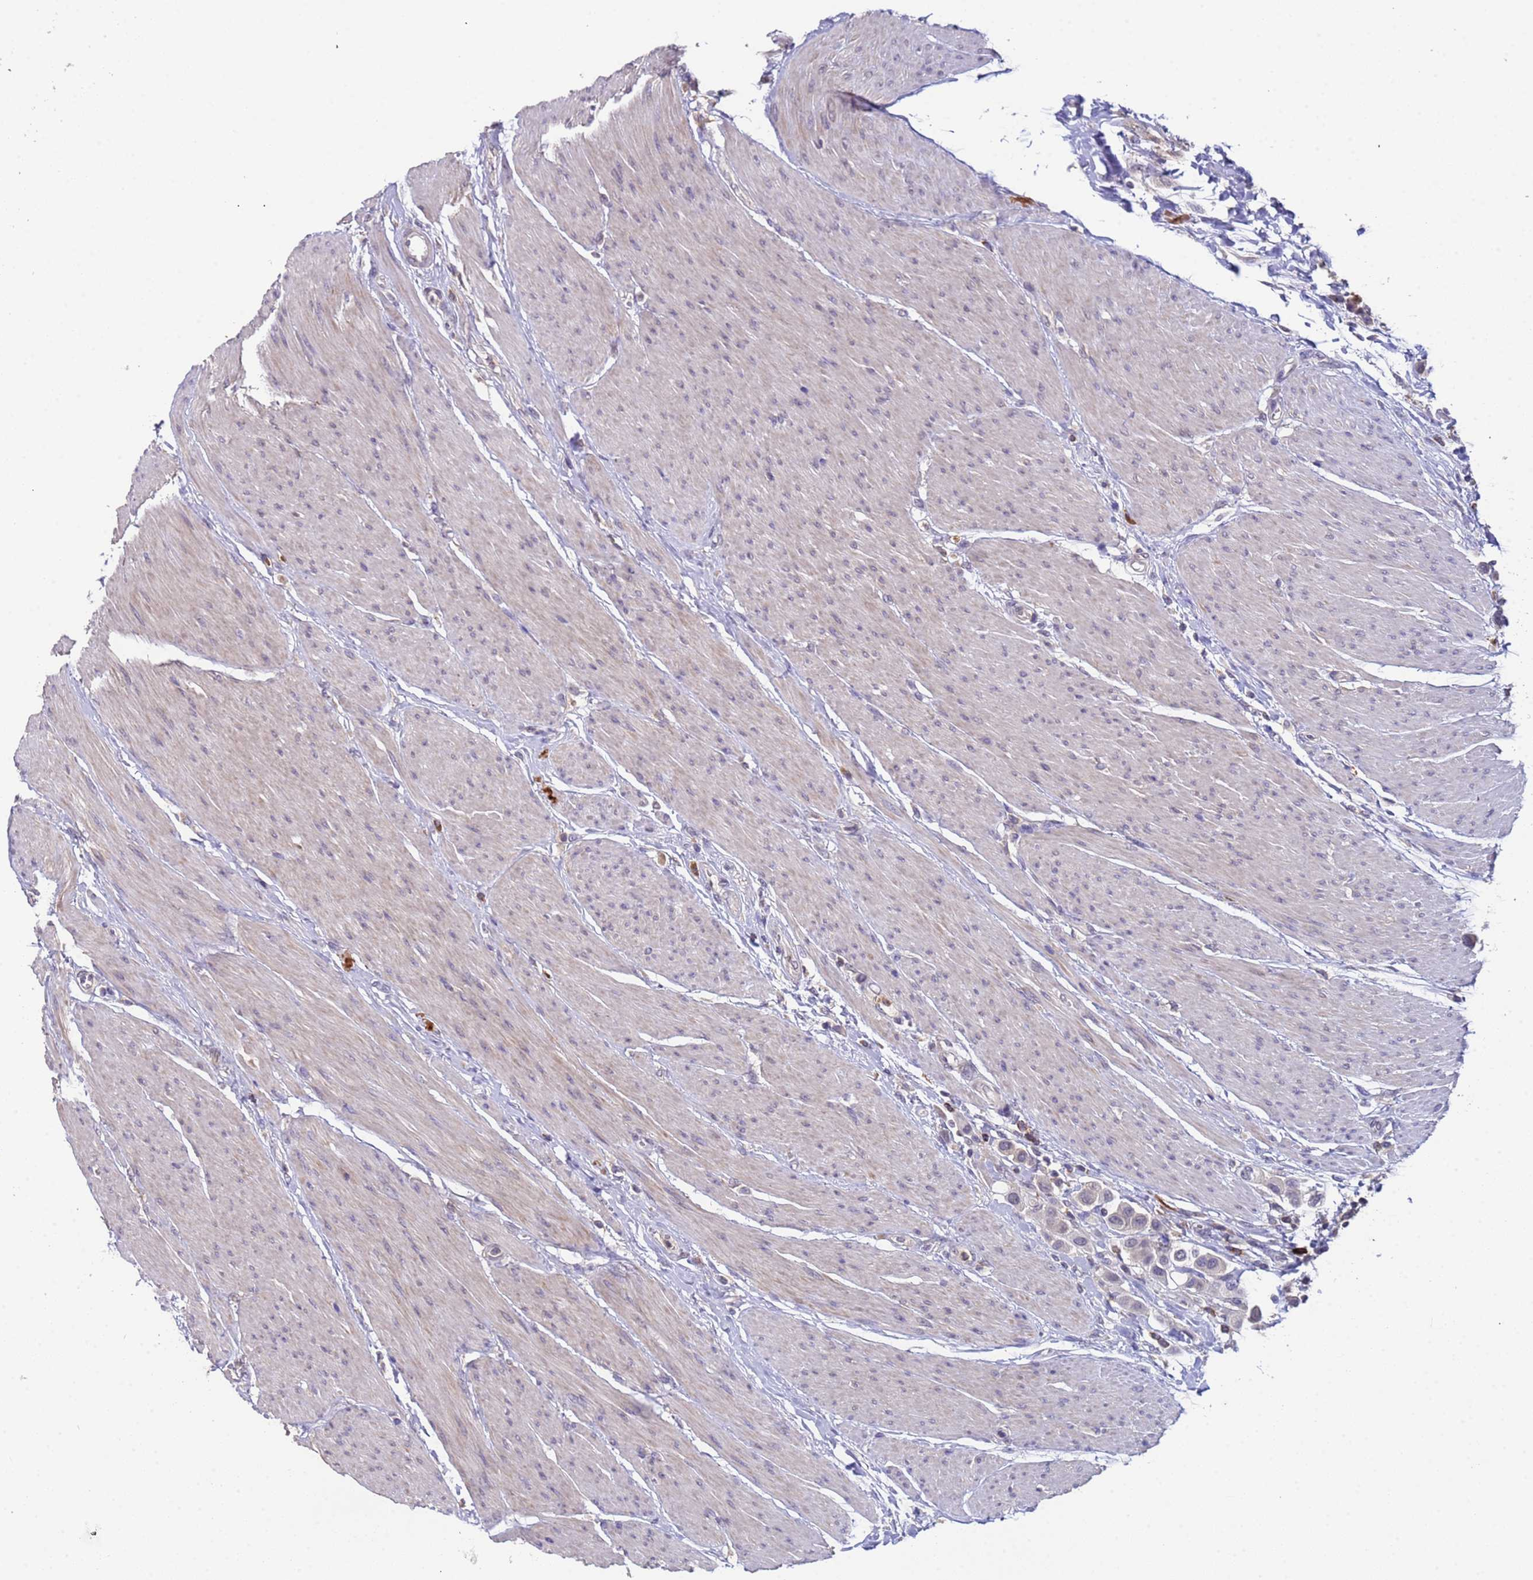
{"staining": {"intensity": "negative", "quantity": "none", "location": "none"}, "tissue": "urothelial cancer", "cell_type": "Tumor cells", "image_type": "cancer", "snomed": [{"axis": "morphology", "description": "Urothelial carcinoma, High grade"}, {"axis": "topography", "description": "Urinary bladder"}], "caption": "High-grade urothelial carcinoma was stained to show a protein in brown. There is no significant positivity in tumor cells. (DAB (3,3'-diaminobenzidine) immunohistochemistry (IHC) with hematoxylin counter stain).", "gene": "ZNF248", "patient": {"sex": "male", "age": 50}}